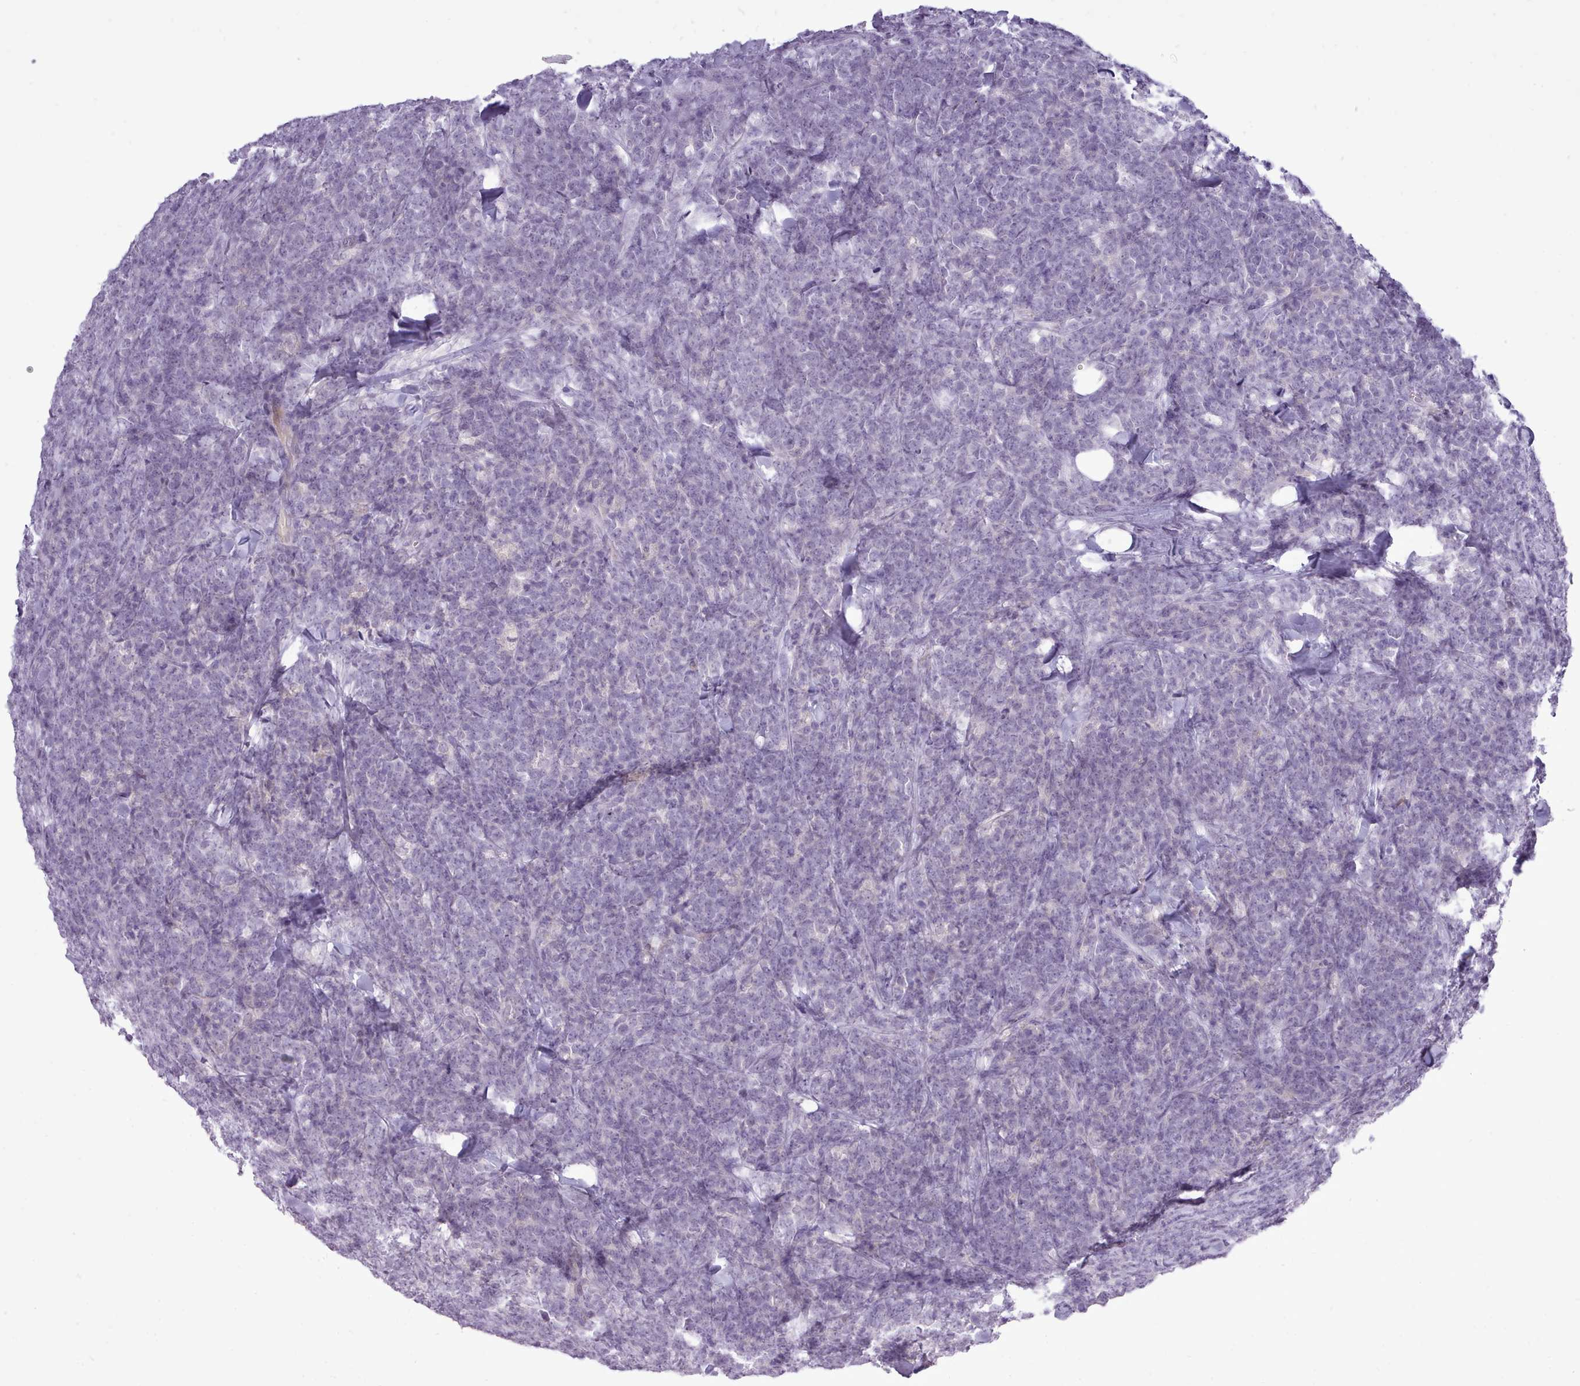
{"staining": {"intensity": "negative", "quantity": "none", "location": "none"}, "tissue": "lymphoma", "cell_type": "Tumor cells", "image_type": "cancer", "snomed": [{"axis": "morphology", "description": "Malignant lymphoma, non-Hodgkin's type, High grade"}, {"axis": "topography", "description": "Small intestine"}], "caption": "High power microscopy image of an IHC histopathology image of high-grade malignant lymphoma, non-Hodgkin's type, revealing no significant staining in tumor cells.", "gene": "BDKRB2", "patient": {"sex": "male", "age": 8}}